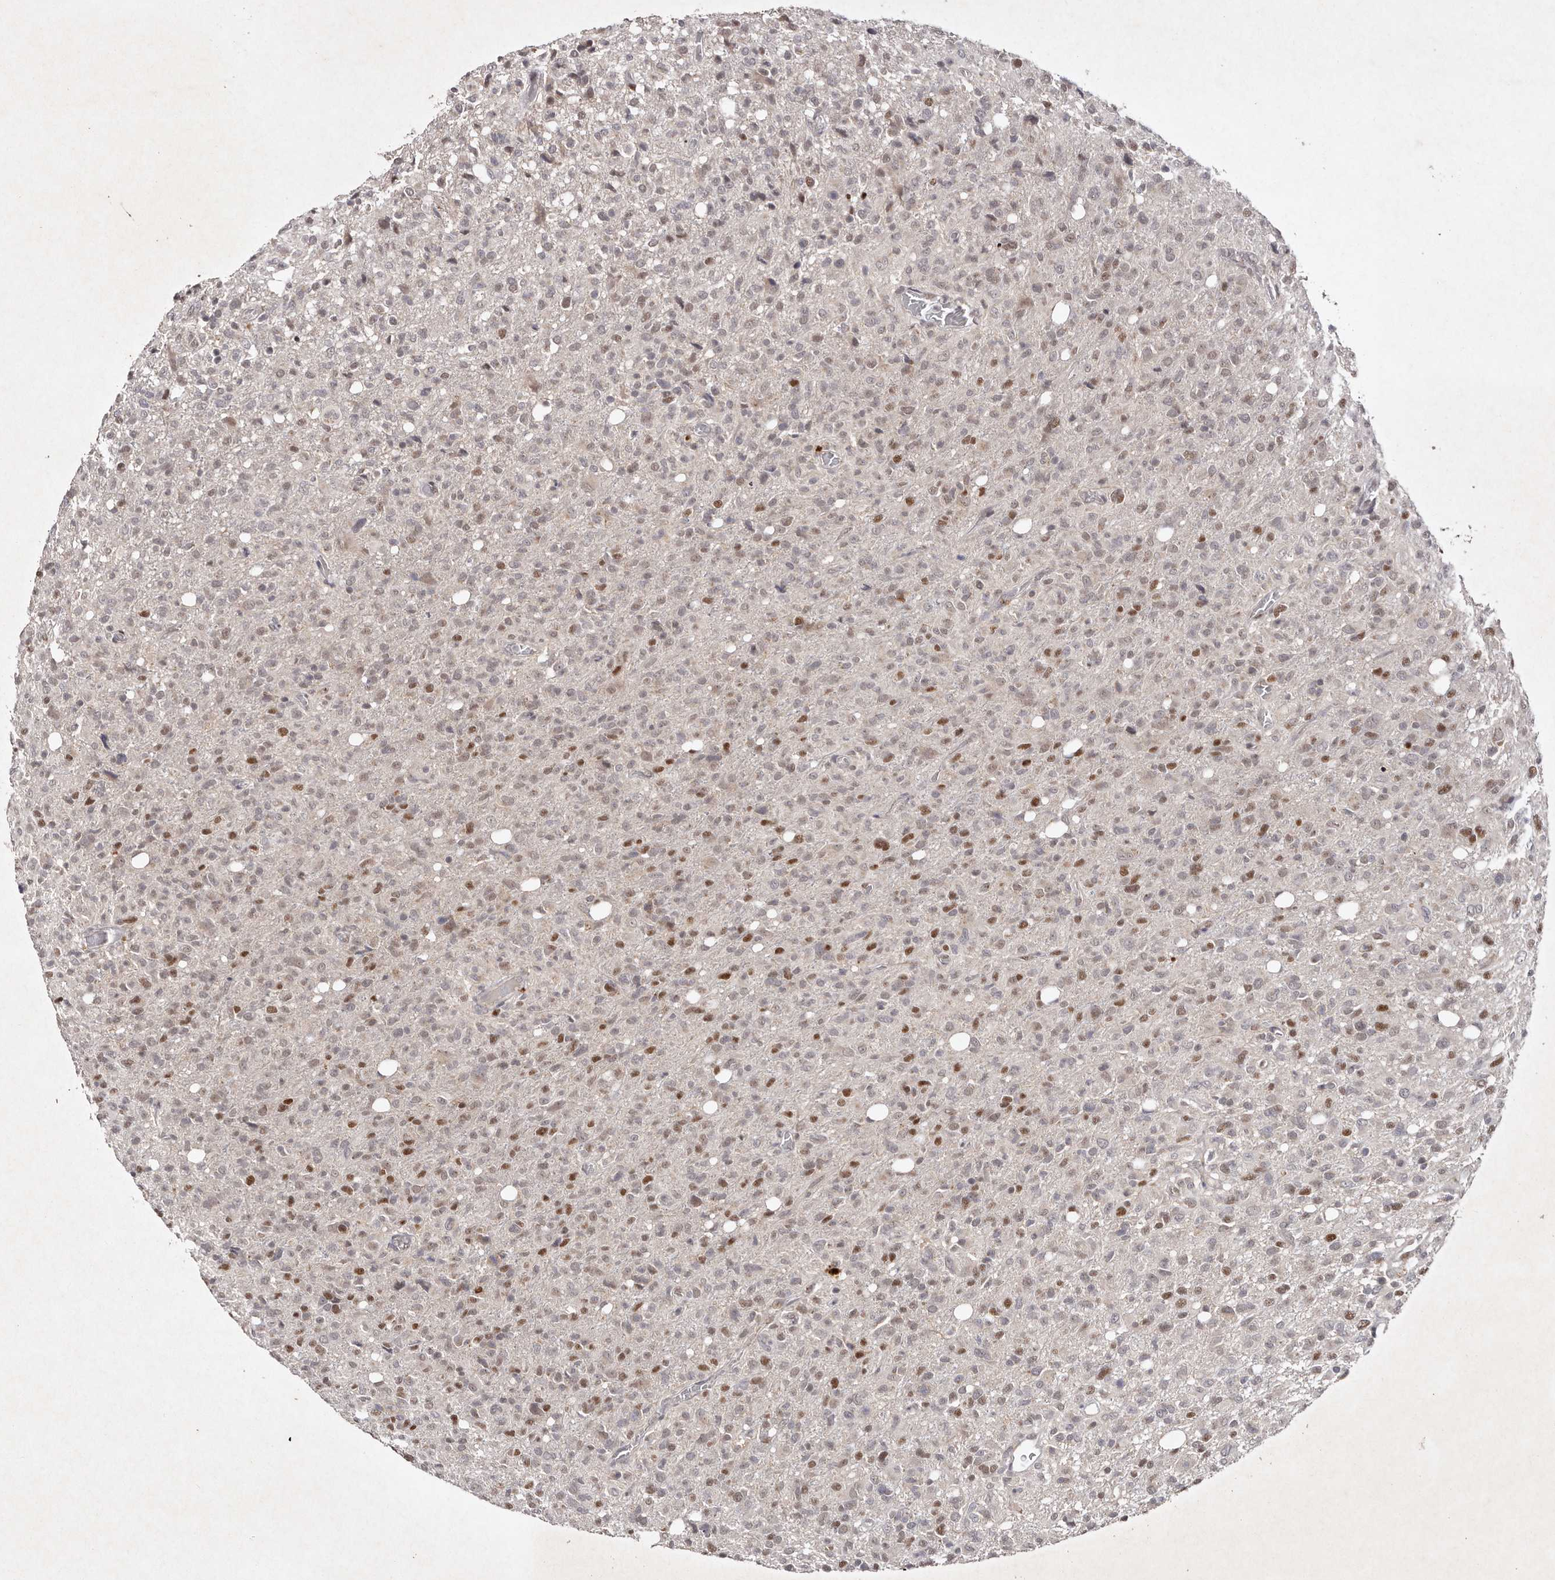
{"staining": {"intensity": "moderate", "quantity": "<25%", "location": "nuclear"}, "tissue": "glioma", "cell_type": "Tumor cells", "image_type": "cancer", "snomed": [{"axis": "morphology", "description": "Glioma, malignant, High grade"}, {"axis": "topography", "description": "Brain"}], "caption": "IHC (DAB) staining of human high-grade glioma (malignant) demonstrates moderate nuclear protein staining in approximately <25% of tumor cells. (DAB (3,3'-diaminobenzidine) IHC, brown staining for protein, blue staining for nuclei).", "gene": "KLF7", "patient": {"sex": "female", "age": 57}}